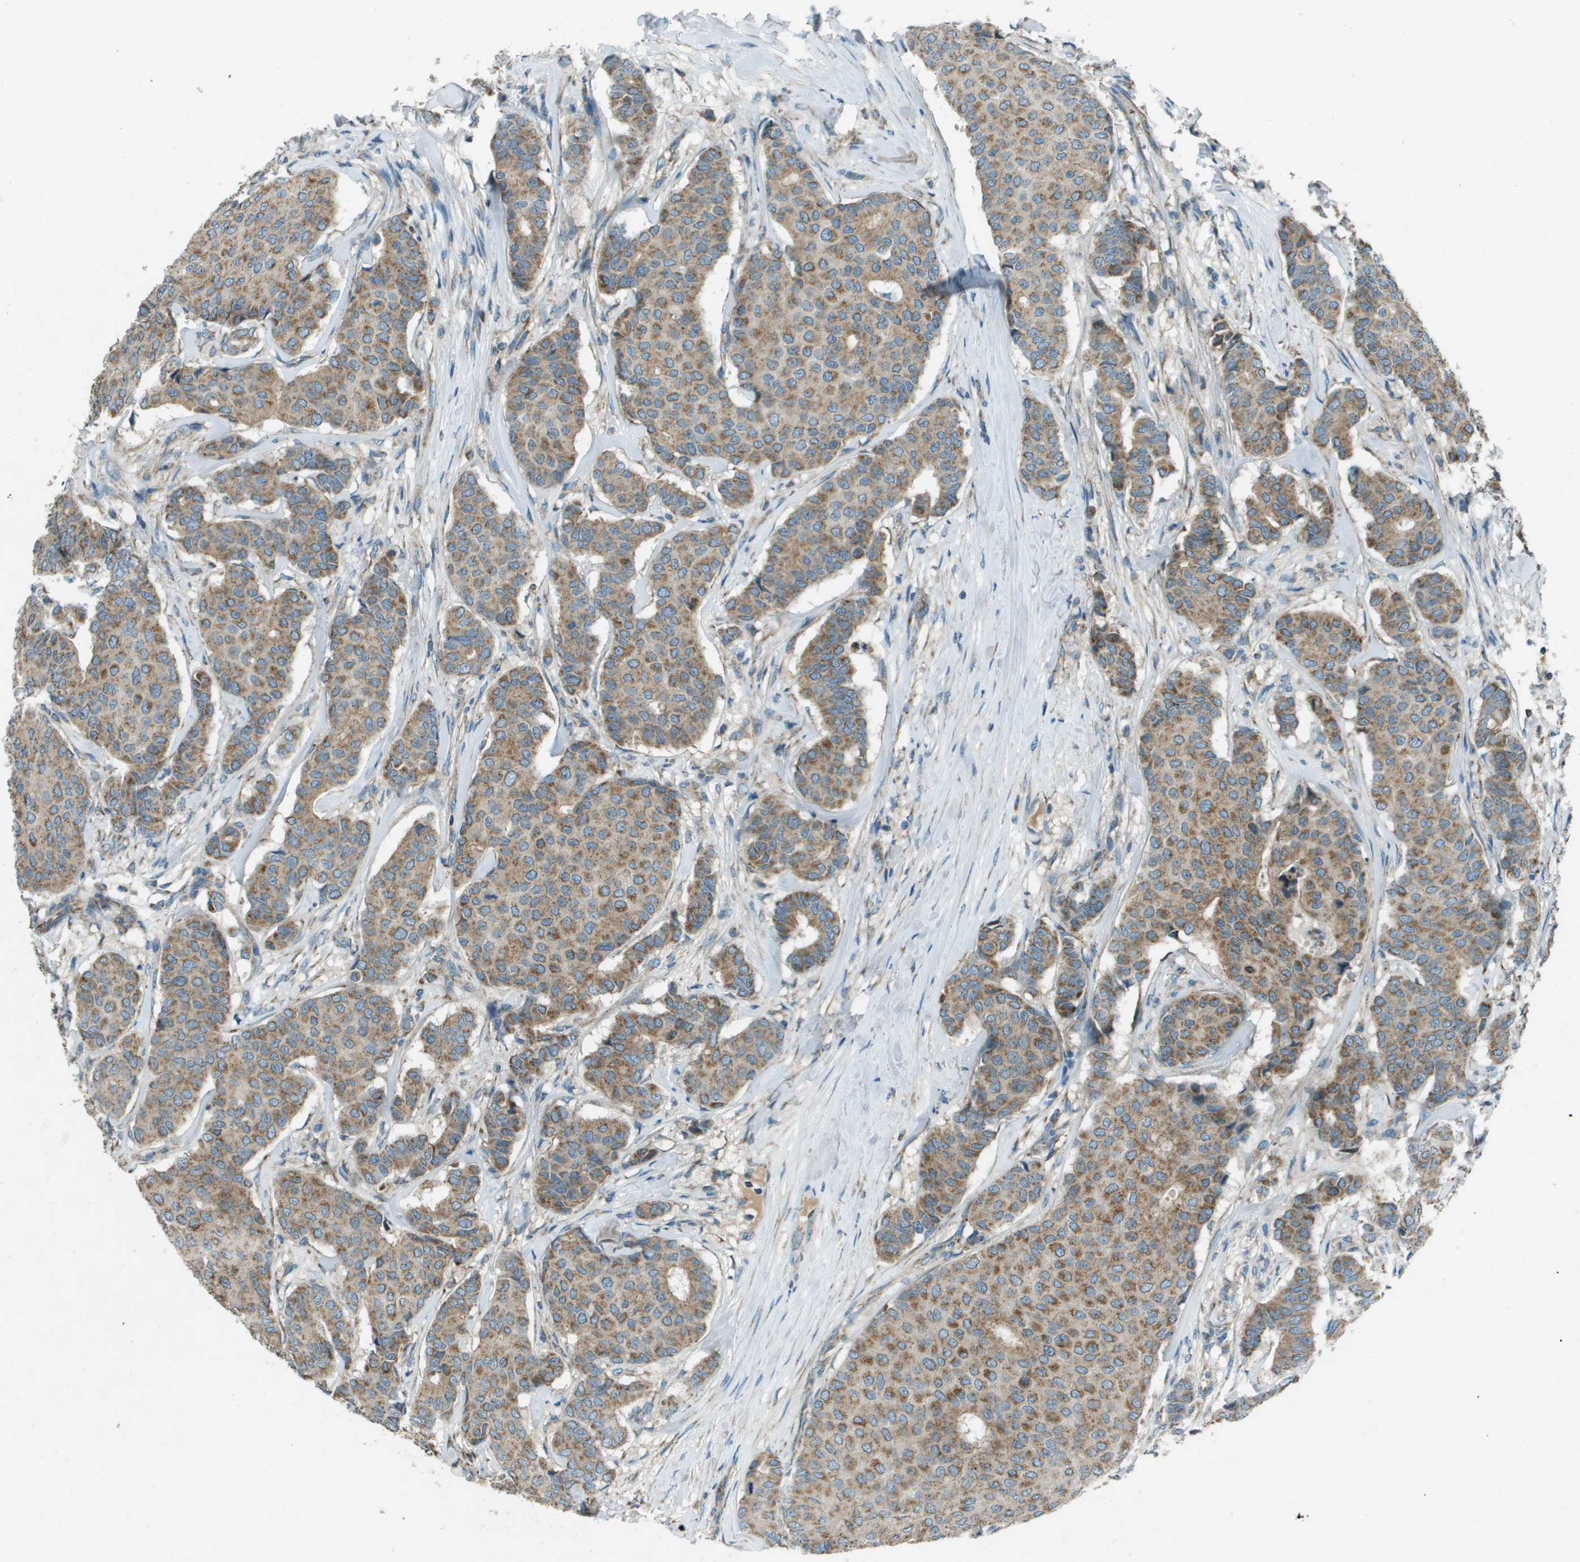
{"staining": {"intensity": "moderate", "quantity": ">75%", "location": "cytoplasmic/membranous"}, "tissue": "breast cancer", "cell_type": "Tumor cells", "image_type": "cancer", "snomed": [{"axis": "morphology", "description": "Duct carcinoma"}, {"axis": "topography", "description": "Breast"}], "caption": "High-magnification brightfield microscopy of breast cancer stained with DAB (3,3'-diaminobenzidine) (brown) and counterstained with hematoxylin (blue). tumor cells exhibit moderate cytoplasmic/membranous positivity is appreciated in about>75% of cells.", "gene": "MIGA1", "patient": {"sex": "female", "age": 75}}